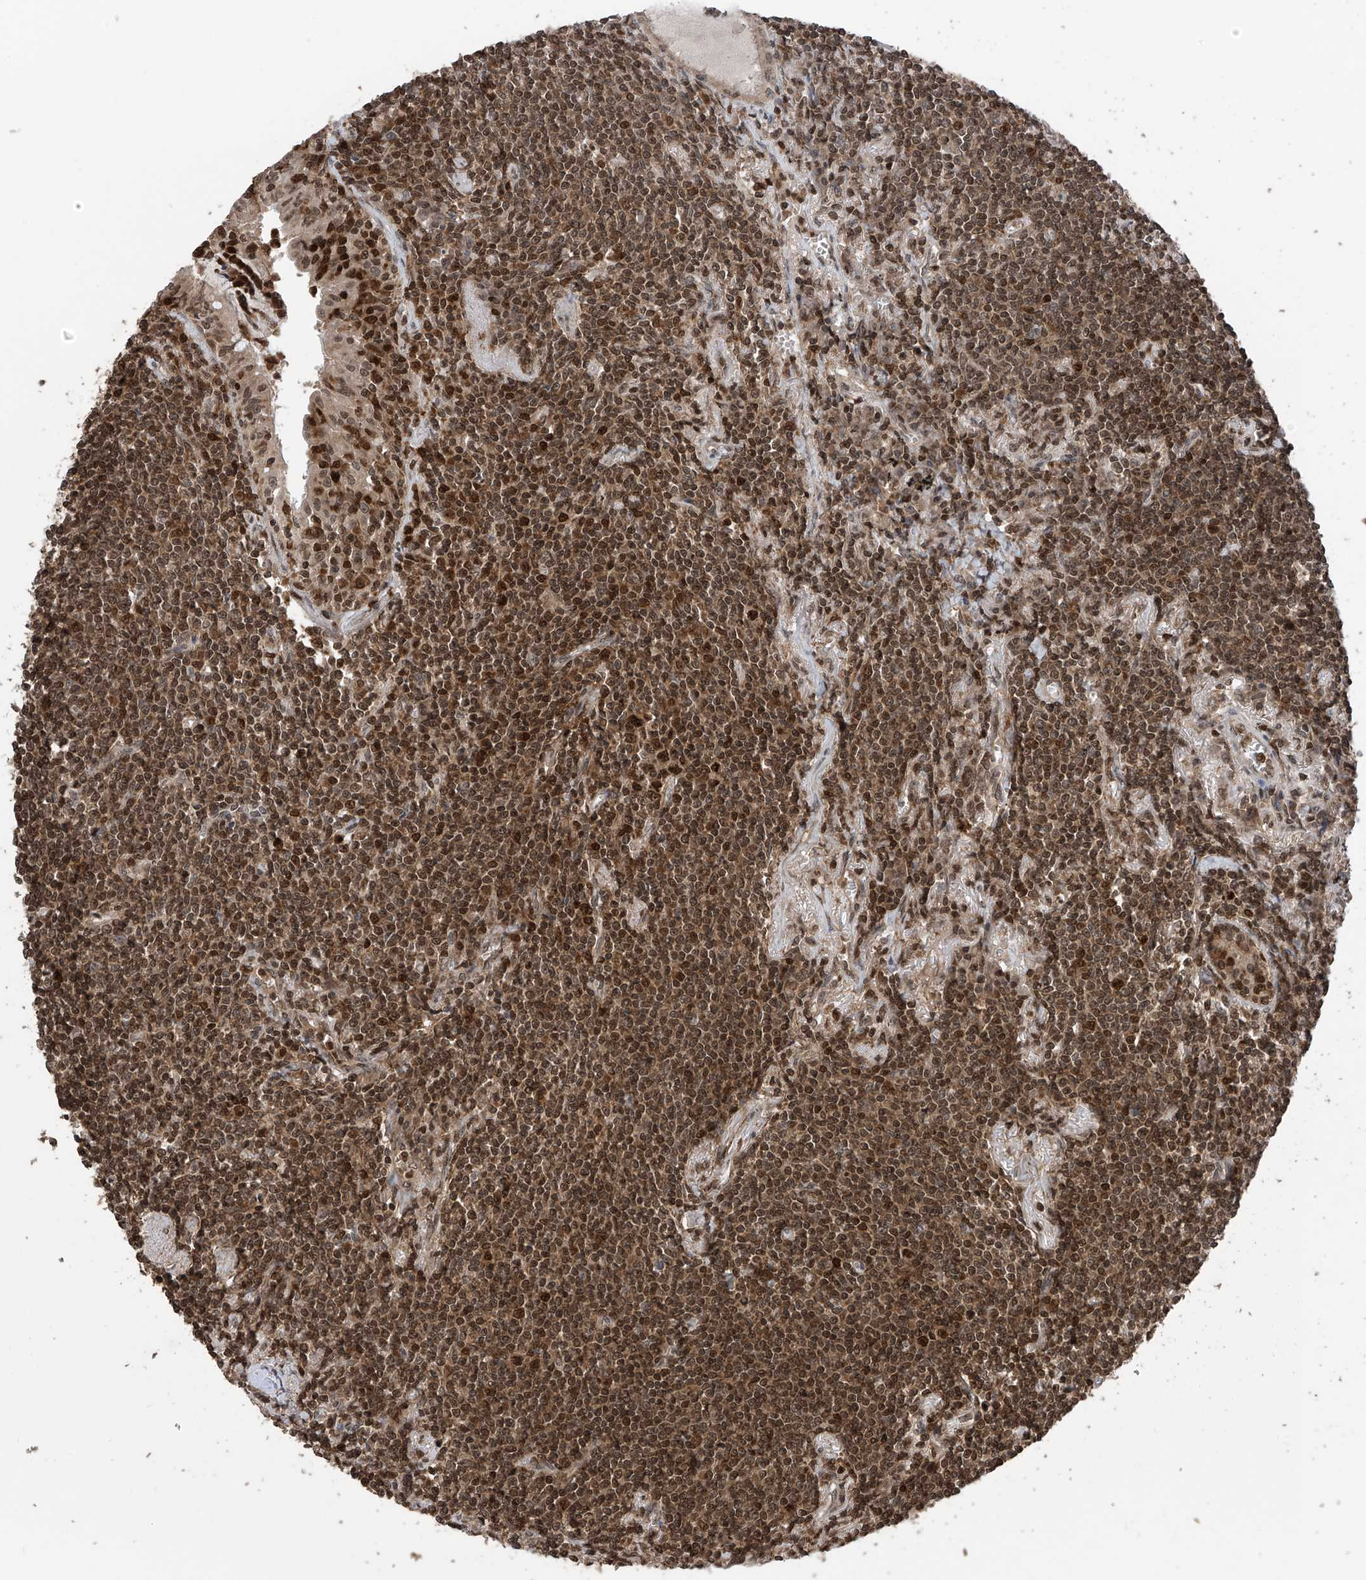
{"staining": {"intensity": "moderate", "quantity": ">75%", "location": "nuclear"}, "tissue": "lymphoma", "cell_type": "Tumor cells", "image_type": "cancer", "snomed": [{"axis": "morphology", "description": "Malignant lymphoma, non-Hodgkin's type, Low grade"}, {"axis": "topography", "description": "Lung"}], "caption": "Lymphoma stained with a protein marker reveals moderate staining in tumor cells.", "gene": "DNAJC9", "patient": {"sex": "female", "age": 71}}